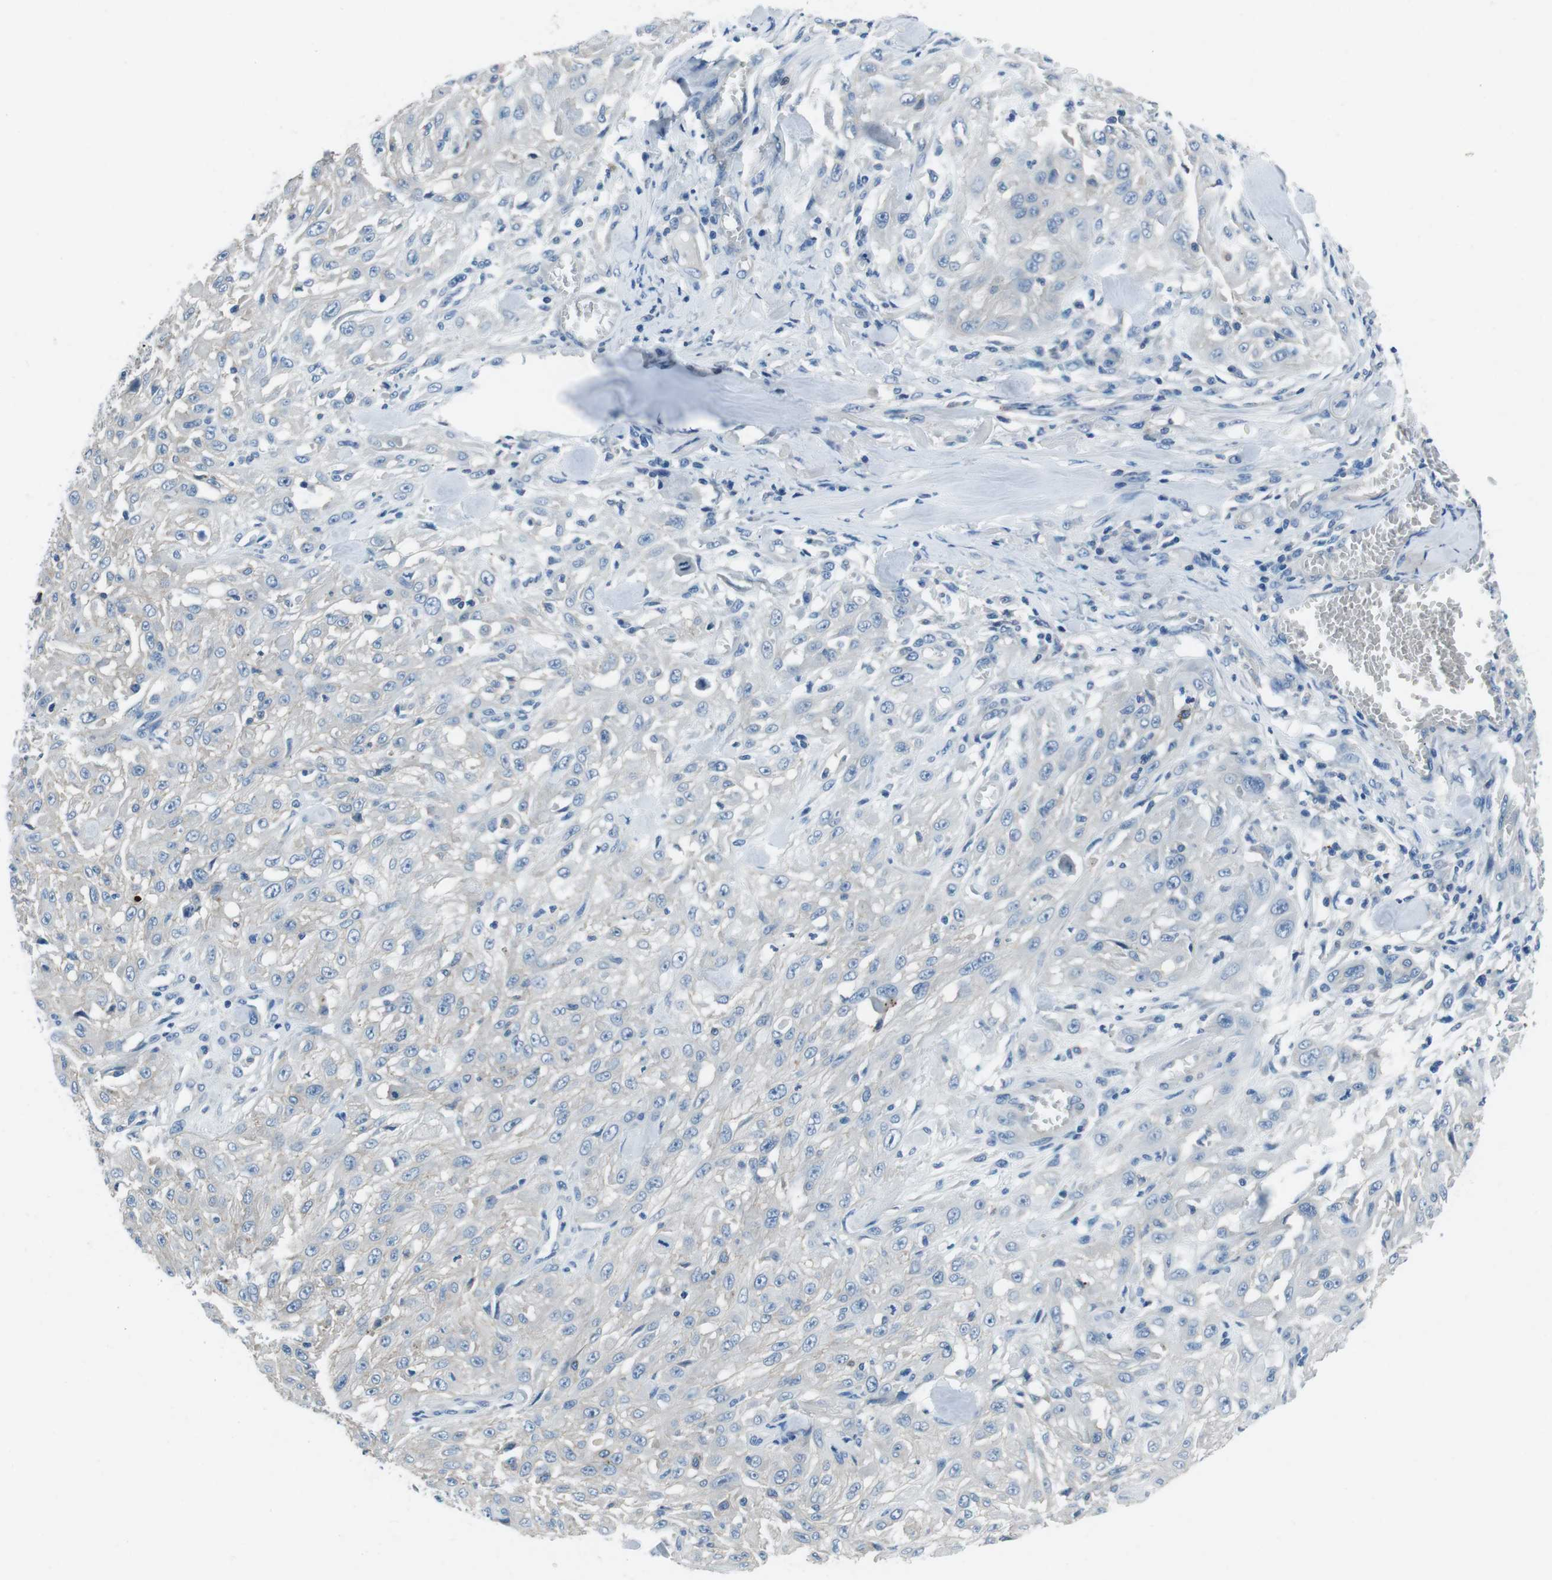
{"staining": {"intensity": "negative", "quantity": "none", "location": "none"}, "tissue": "skin cancer", "cell_type": "Tumor cells", "image_type": "cancer", "snomed": [{"axis": "morphology", "description": "Squamous cell carcinoma, NOS"}, {"axis": "morphology", "description": "Squamous cell carcinoma, metastatic, NOS"}, {"axis": "topography", "description": "Skin"}, {"axis": "topography", "description": "Lymph node"}], "caption": "IHC of skin cancer (squamous cell carcinoma) shows no staining in tumor cells. Nuclei are stained in blue.", "gene": "TULP3", "patient": {"sex": "male", "age": 75}}